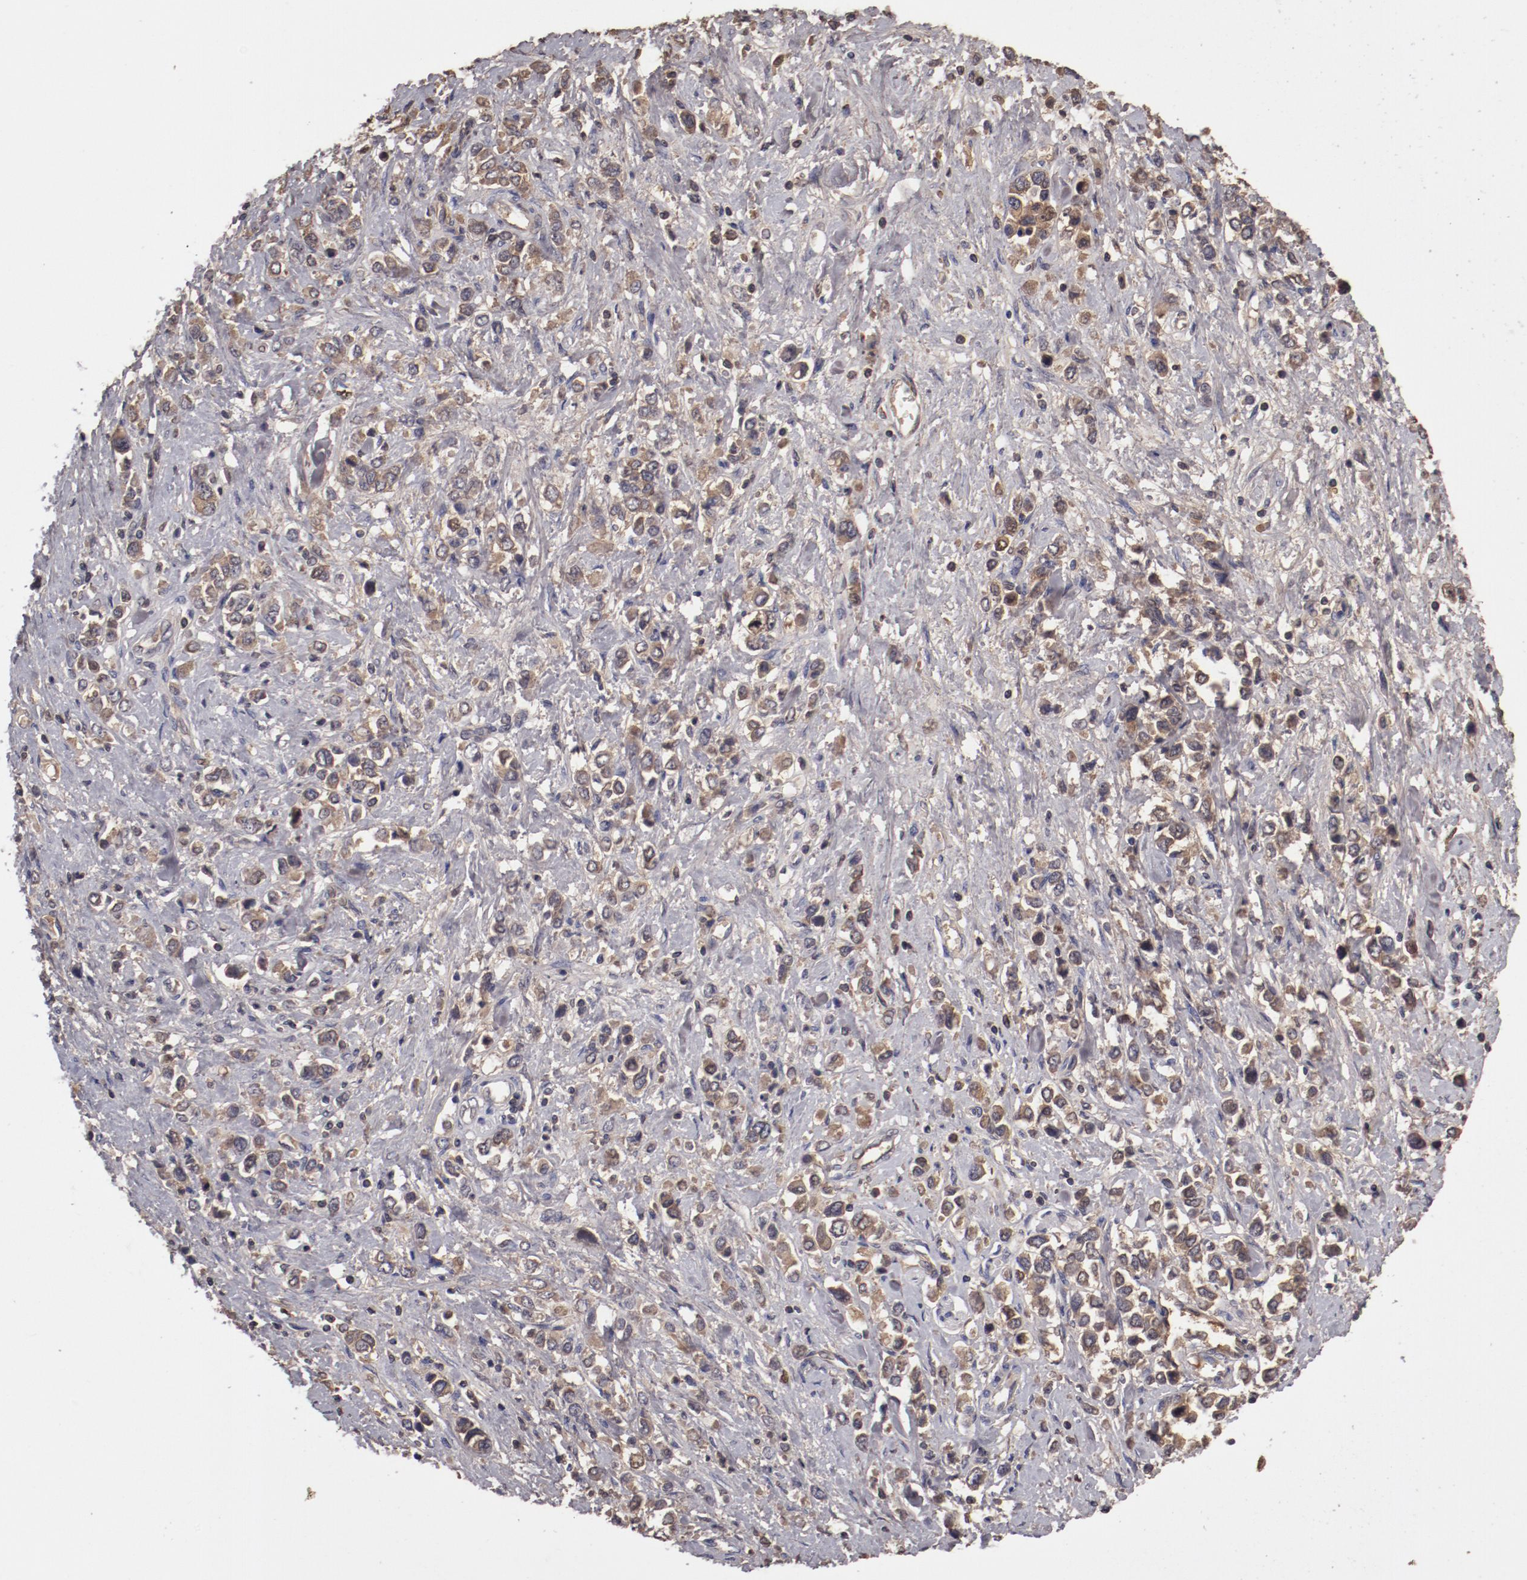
{"staining": {"intensity": "weak", "quantity": ">75%", "location": "cytoplasmic/membranous"}, "tissue": "stomach cancer", "cell_type": "Tumor cells", "image_type": "cancer", "snomed": [{"axis": "morphology", "description": "Adenocarcinoma, NOS"}, {"axis": "topography", "description": "Stomach, upper"}], "caption": "About >75% of tumor cells in stomach adenocarcinoma display weak cytoplasmic/membranous protein expression as visualized by brown immunohistochemical staining.", "gene": "CP", "patient": {"sex": "male", "age": 76}}